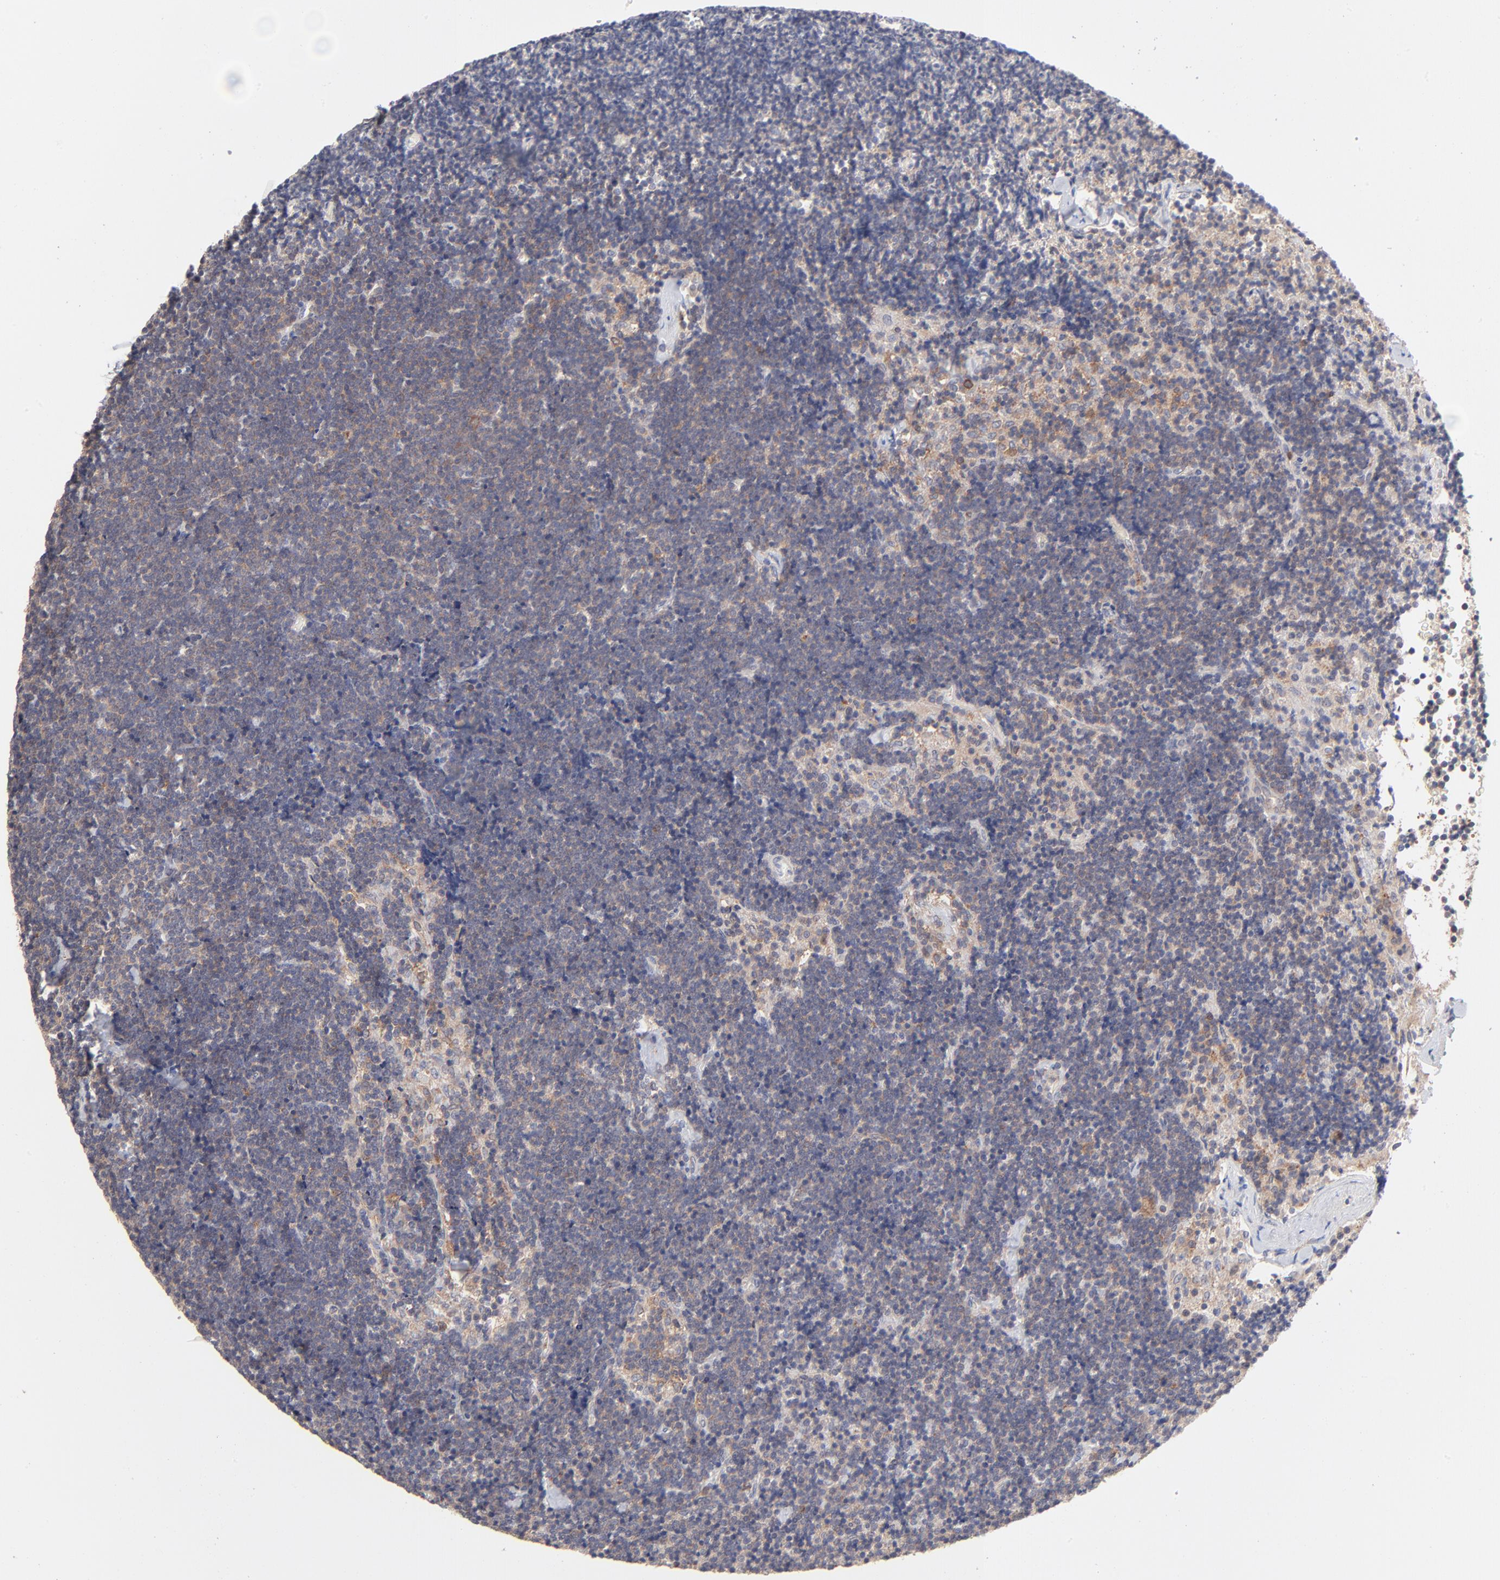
{"staining": {"intensity": "weak", "quantity": "25%-75%", "location": "cytoplasmic/membranous"}, "tissue": "lymph node", "cell_type": "Germinal center cells", "image_type": "normal", "snomed": [{"axis": "morphology", "description": "Normal tissue, NOS"}, {"axis": "topography", "description": "Lymph node"}], "caption": "Immunohistochemical staining of normal human lymph node reveals low levels of weak cytoplasmic/membranous positivity in approximately 25%-75% of germinal center cells.", "gene": "IVNS1ABP", "patient": {"sex": "male", "age": 63}}